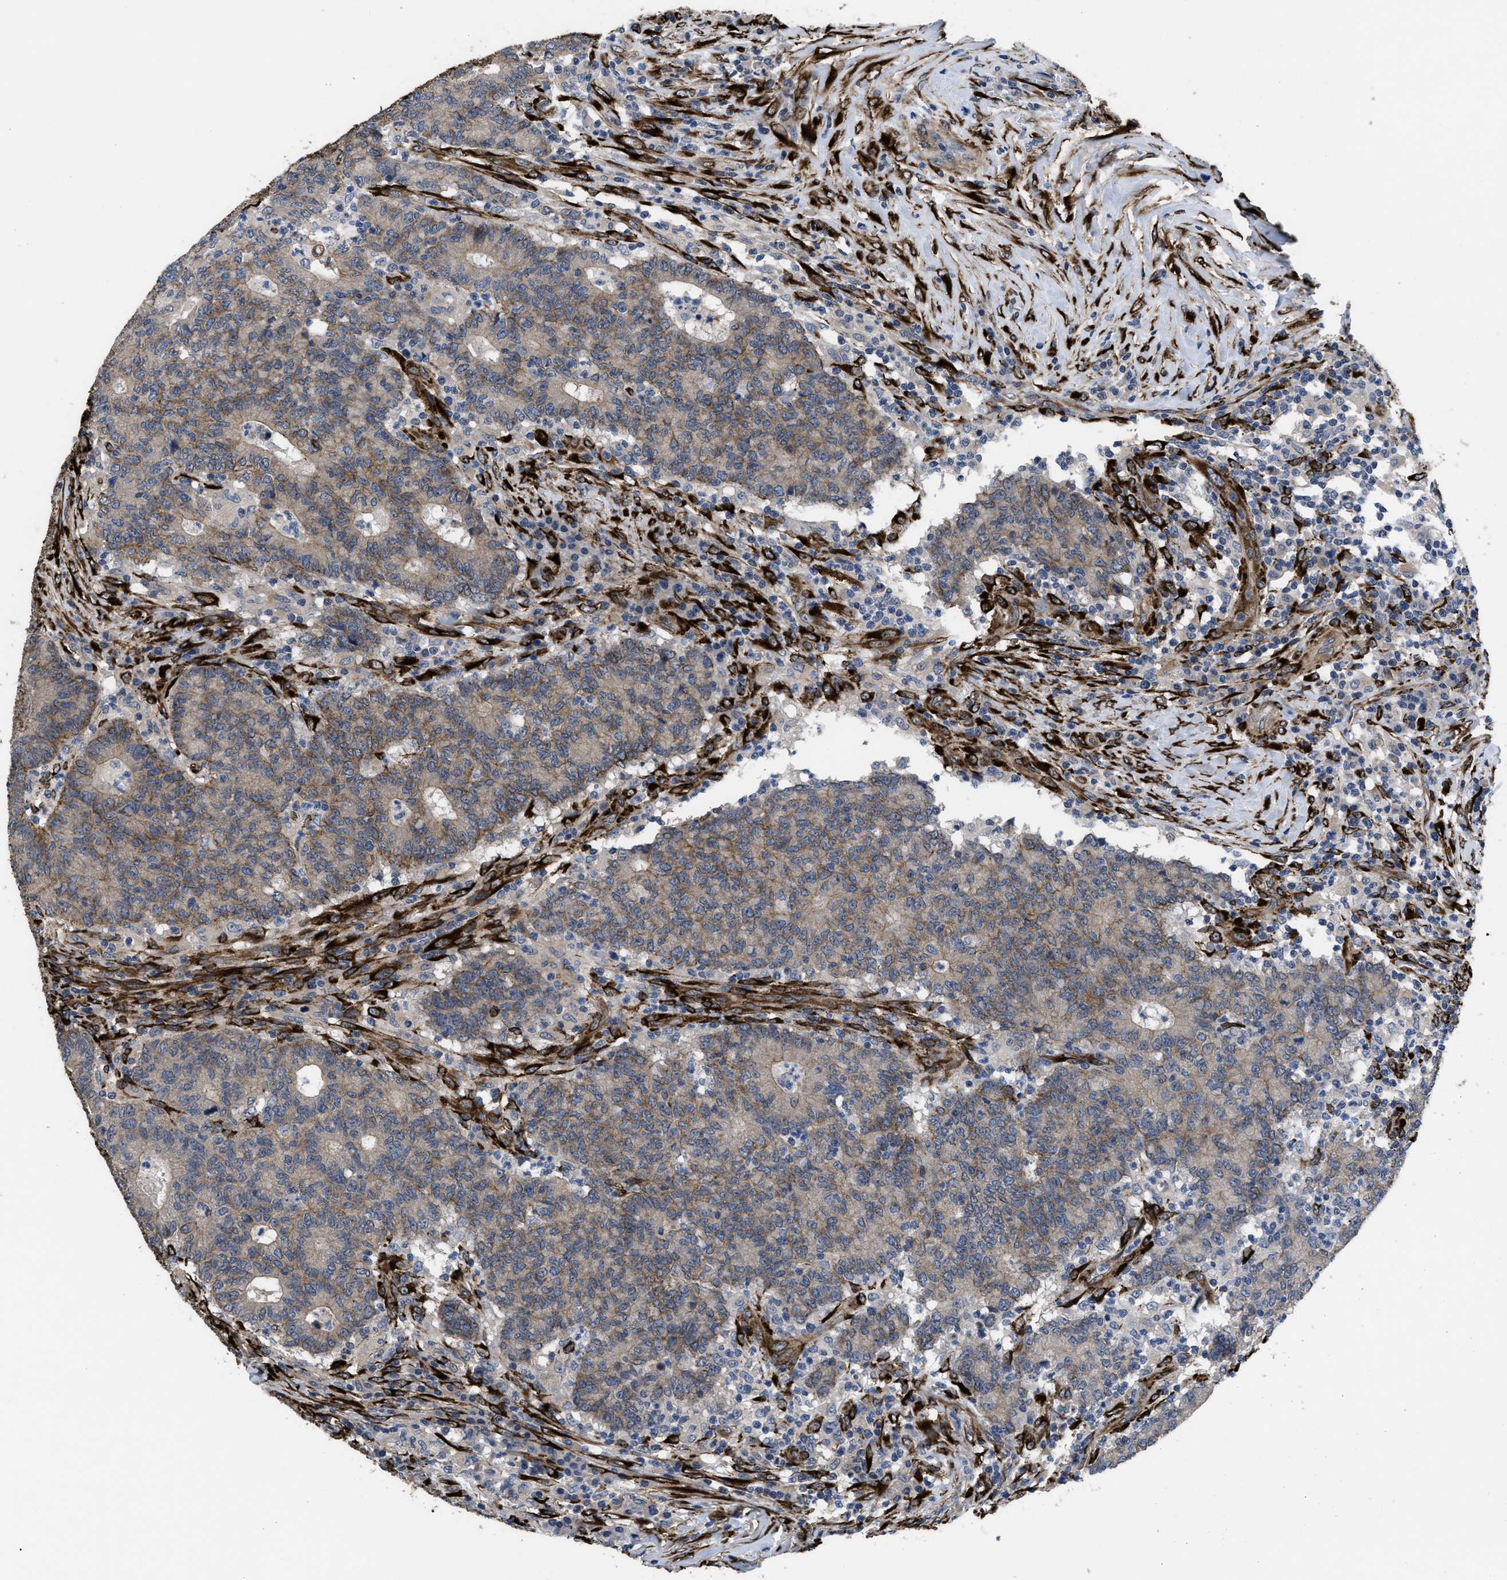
{"staining": {"intensity": "negative", "quantity": "none", "location": "none"}, "tissue": "colorectal cancer", "cell_type": "Tumor cells", "image_type": "cancer", "snomed": [{"axis": "morphology", "description": "Normal tissue, NOS"}, {"axis": "morphology", "description": "Adenocarcinoma, NOS"}, {"axis": "topography", "description": "Colon"}], "caption": "Tumor cells are negative for protein expression in human colorectal cancer (adenocarcinoma). (DAB immunohistochemistry visualized using brightfield microscopy, high magnification).", "gene": "SQLE", "patient": {"sex": "female", "age": 75}}